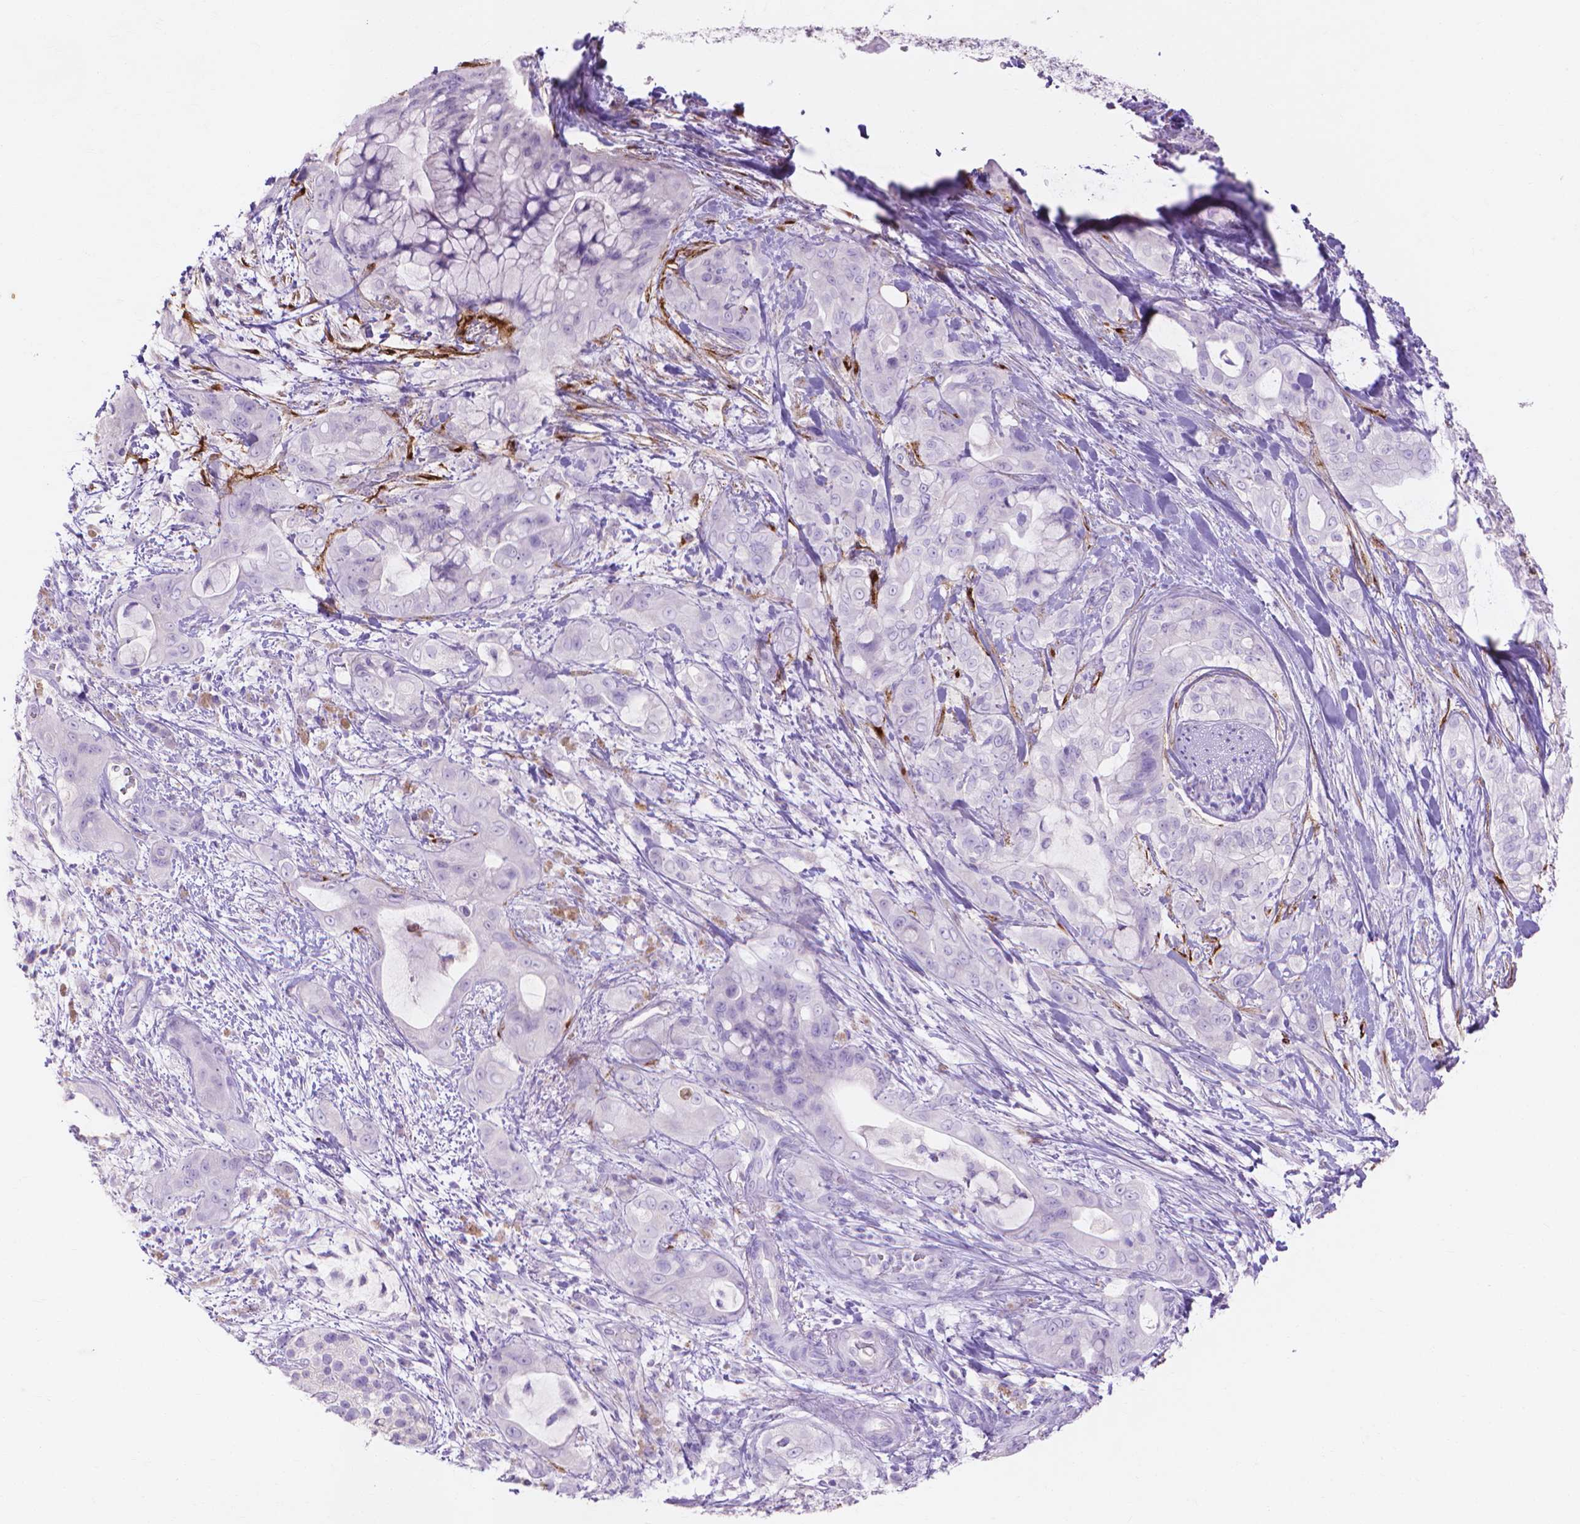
{"staining": {"intensity": "negative", "quantity": "none", "location": "none"}, "tissue": "pancreatic cancer", "cell_type": "Tumor cells", "image_type": "cancer", "snomed": [{"axis": "morphology", "description": "Adenocarcinoma, NOS"}, {"axis": "topography", "description": "Pancreas"}], "caption": "The image shows no significant positivity in tumor cells of adenocarcinoma (pancreatic).", "gene": "MMP11", "patient": {"sex": "male", "age": 71}}